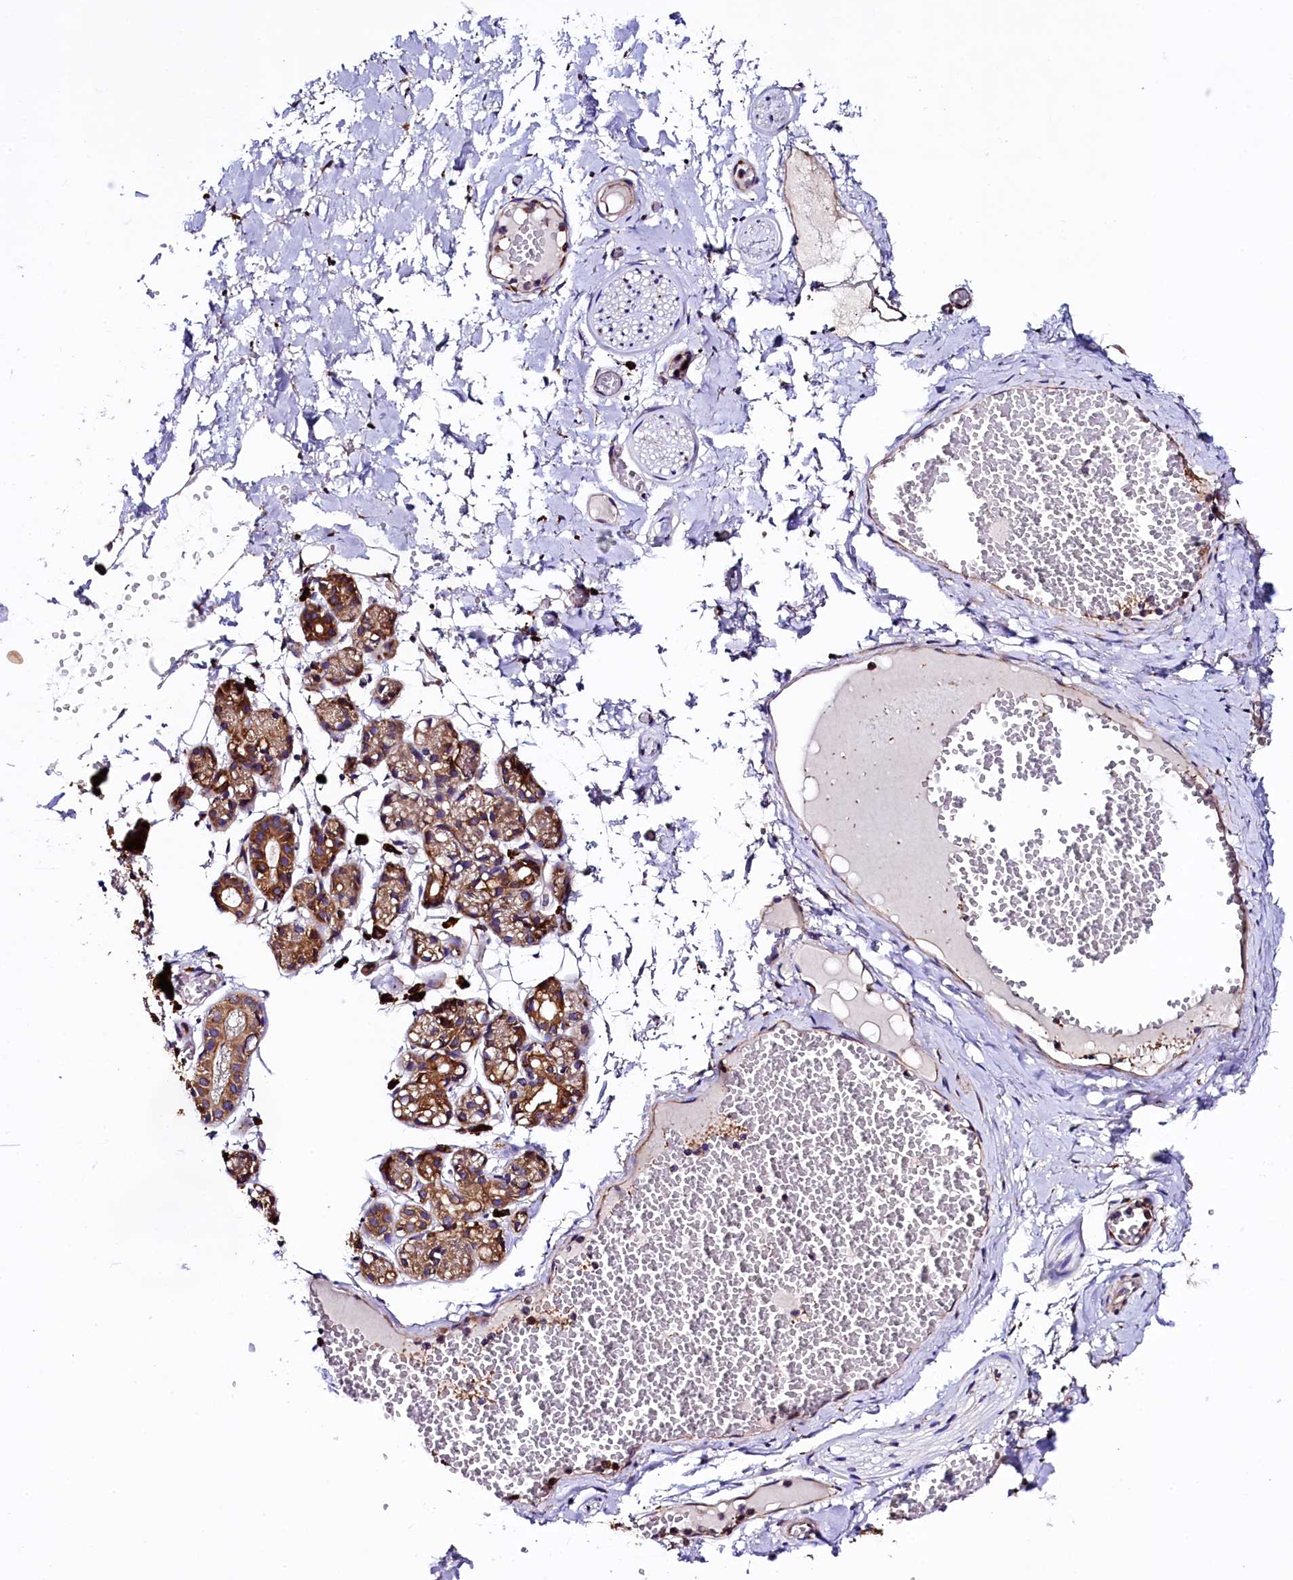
{"staining": {"intensity": "strong", "quantity": "25%-75%", "location": "cytoplasmic/membranous"}, "tissue": "salivary gland", "cell_type": "Glandular cells", "image_type": "normal", "snomed": [{"axis": "morphology", "description": "Normal tissue, NOS"}, {"axis": "topography", "description": "Salivary gland"}], "caption": "A high amount of strong cytoplasmic/membranous staining is identified in about 25%-75% of glandular cells in unremarkable salivary gland.", "gene": "CAPS2", "patient": {"sex": "male", "age": 63}}